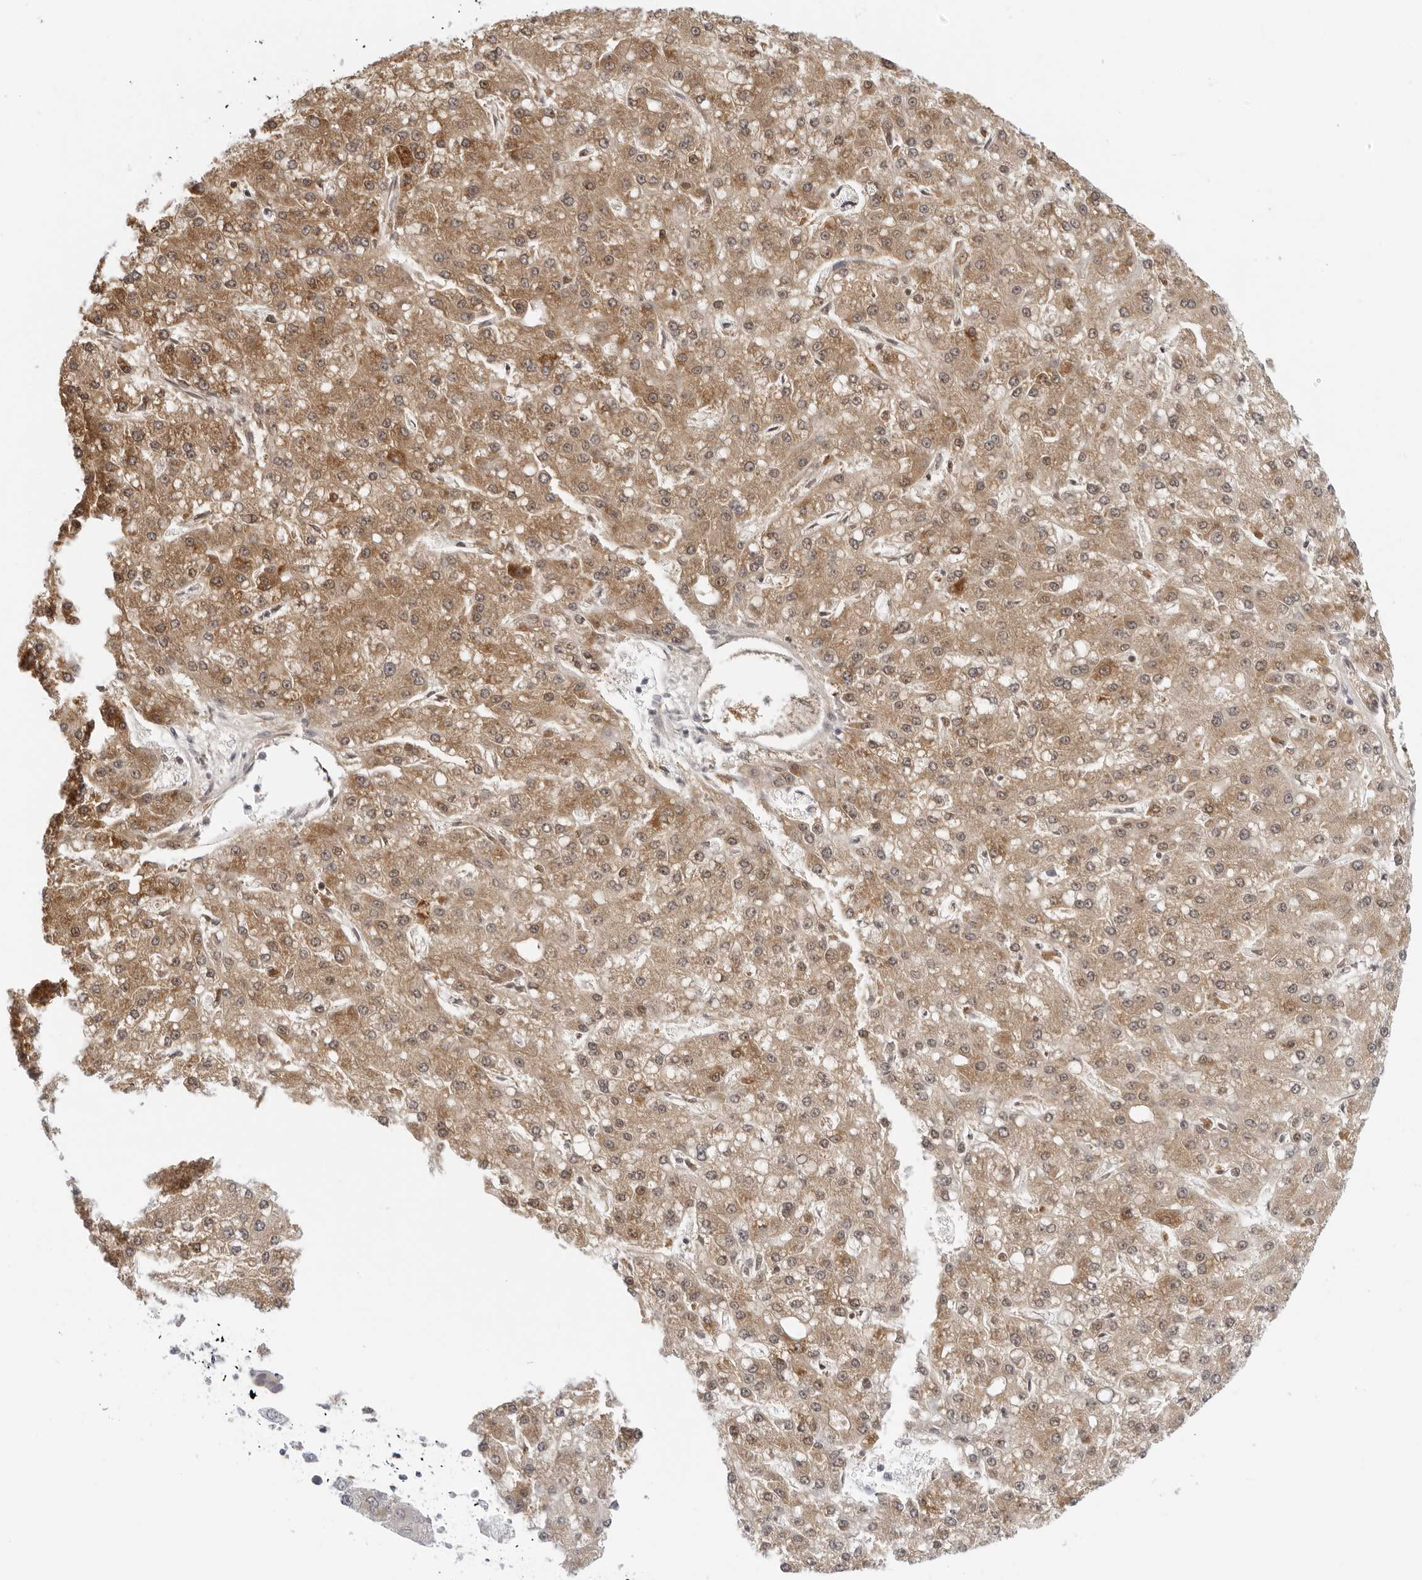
{"staining": {"intensity": "moderate", "quantity": ">75%", "location": "cytoplasmic/membranous,nuclear"}, "tissue": "liver cancer", "cell_type": "Tumor cells", "image_type": "cancer", "snomed": [{"axis": "morphology", "description": "Carcinoma, Hepatocellular, NOS"}, {"axis": "topography", "description": "Liver"}], "caption": "Tumor cells demonstrate medium levels of moderate cytoplasmic/membranous and nuclear positivity in about >75% of cells in human liver cancer.", "gene": "EDN2", "patient": {"sex": "male", "age": 67}}